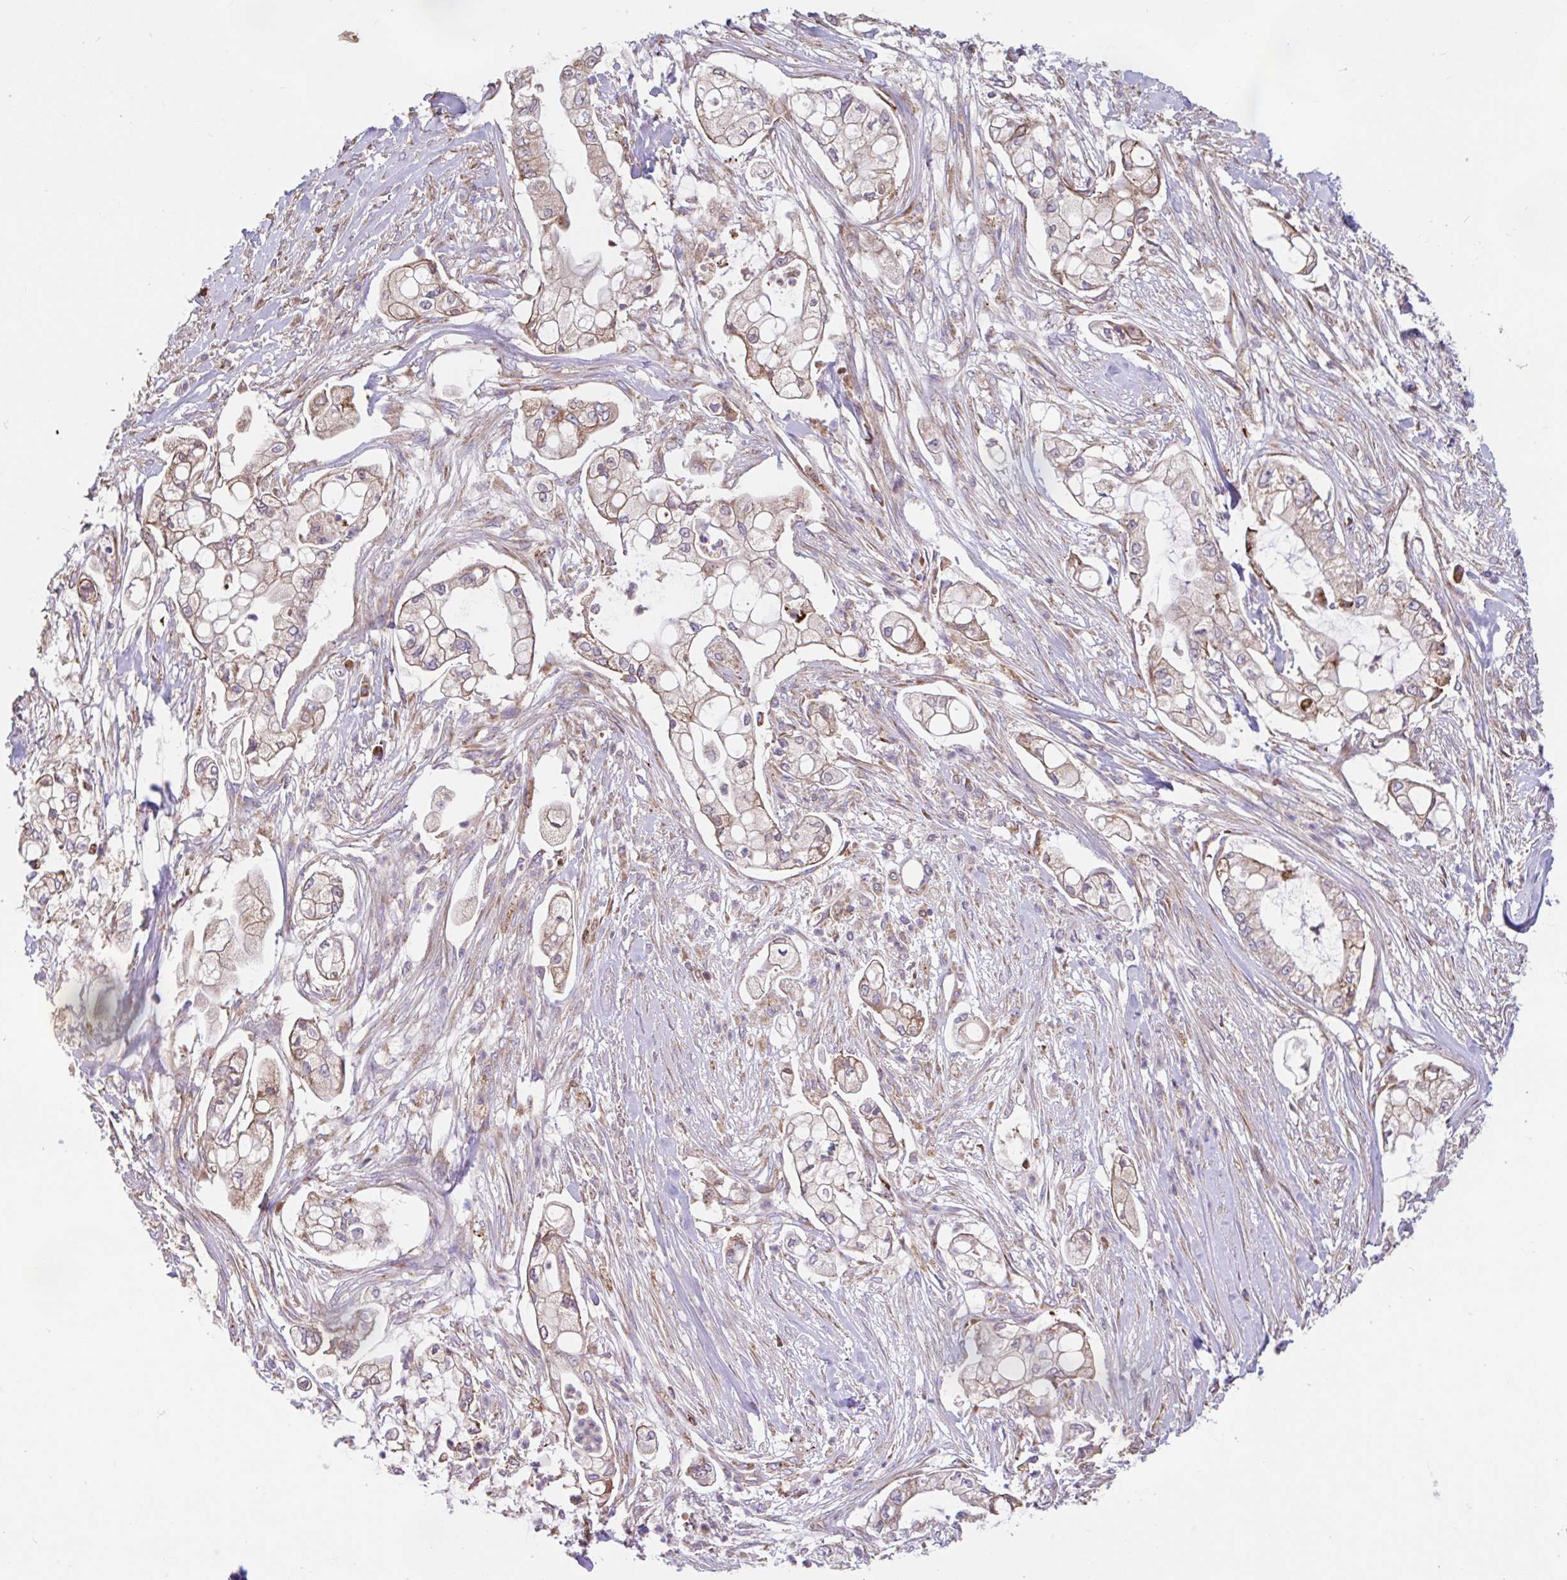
{"staining": {"intensity": "weak", "quantity": ">75%", "location": "cytoplasmic/membranous"}, "tissue": "pancreatic cancer", "cell_type": "Tumor cells", "image_type": "cancer", "snomed": [{"axis": "morphology", "description": "Adenocarcinoma, NOS"}, {"axis": "topography", "description": "Pancreas"}], "caption": "Immunohistochemistry (DAB) staining of human adenocarcinoma (pancreatic) reveals weak cytoplasmic/membranous protein positivity in approximately >75% of tumor cells.", "gene": "RALBP1", "patient": {"sex": "female", "age": 69}}